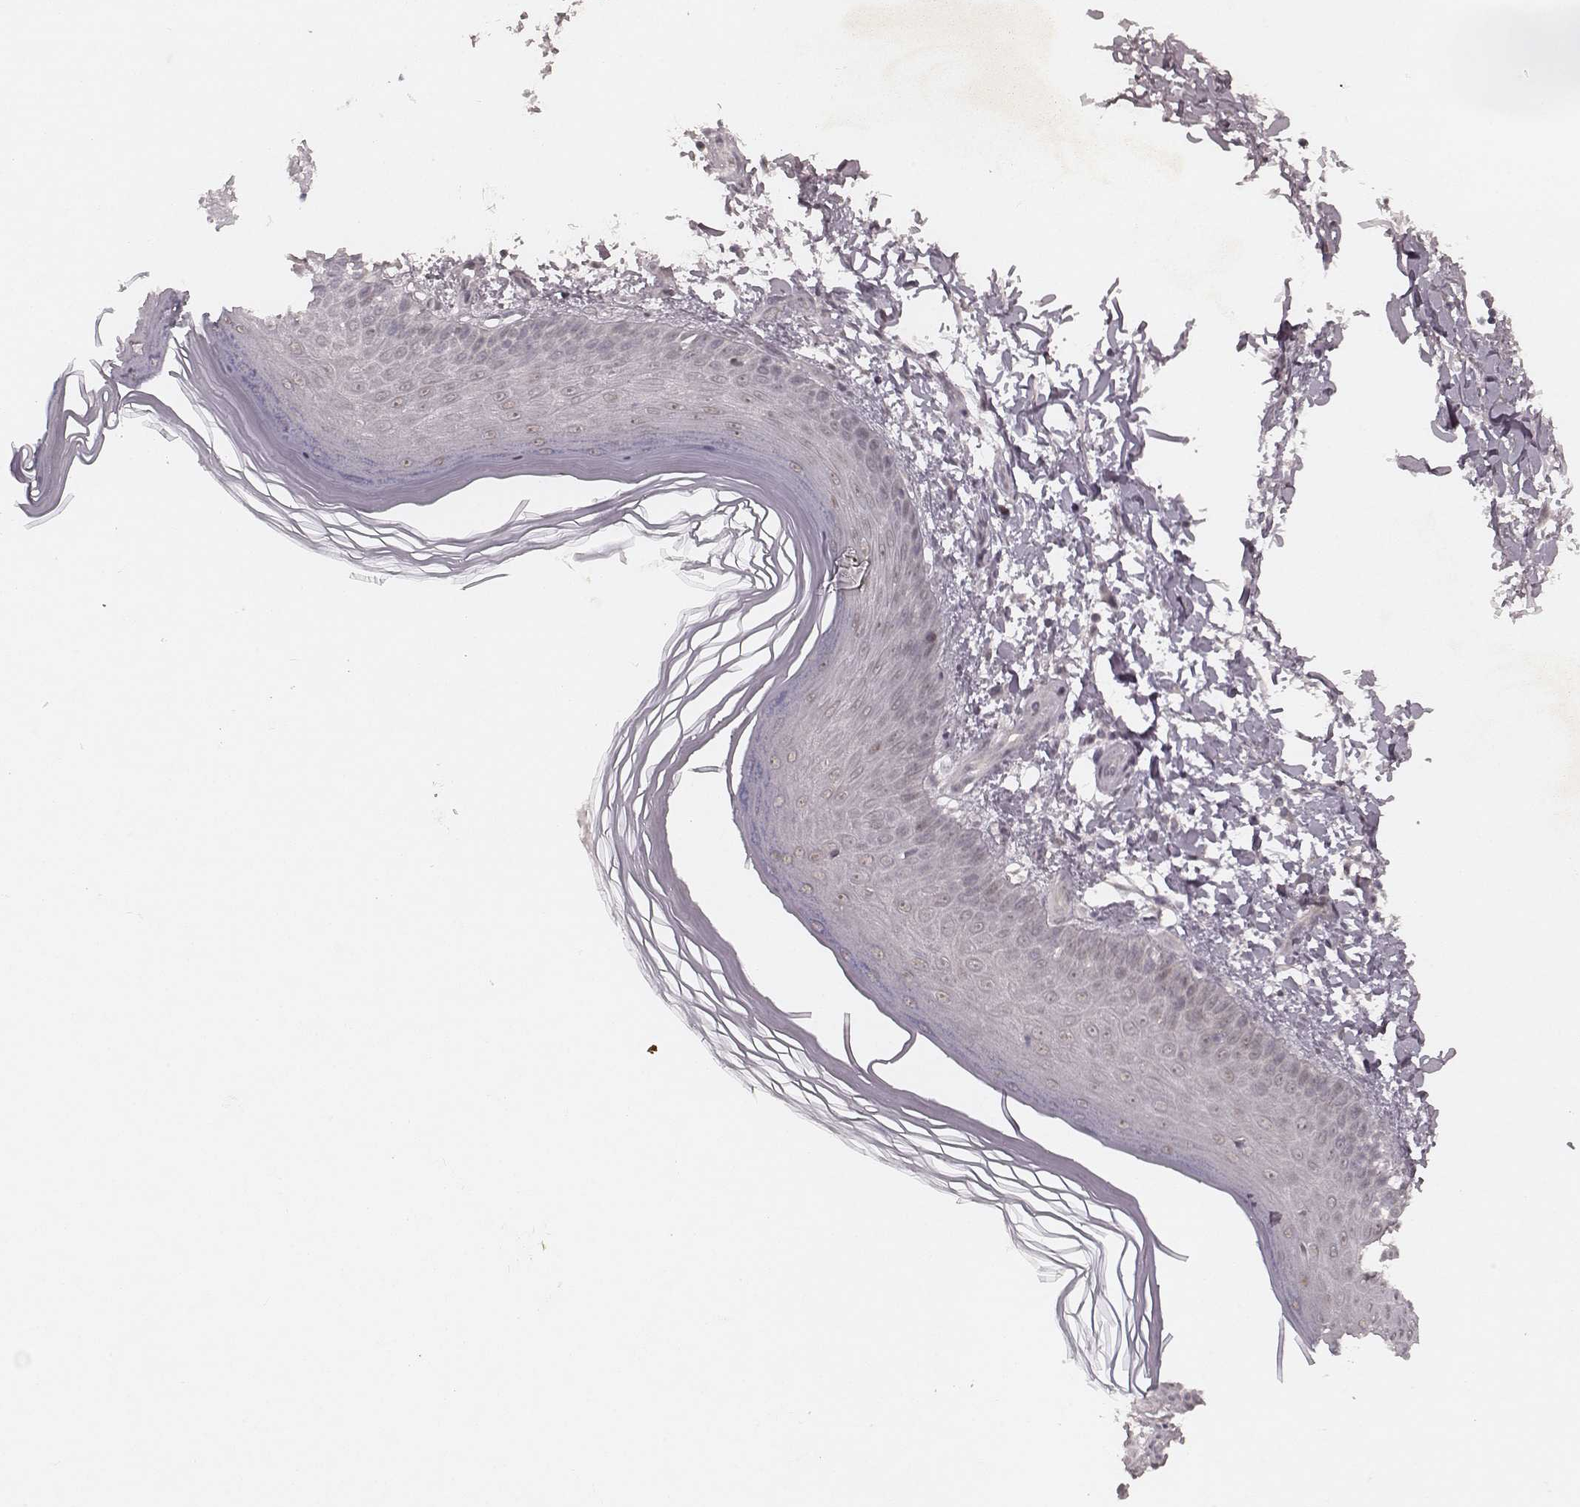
{"staining": {"intensity": "negative", "quantity": "none", "location": "none"}, "tissue": "skin", "cell_type": "Fibroblasts", "image_type": "normal", "snomed": [{"axis": "morphology", "description": "Normal tissue, NOS"}, {"axis": "topography", "description": "Skin"}], "caption": "DAB immunohistochemical staining of normal human skin demonstrates no significant staining in fibroblasts. Nuclei are stained in blue.", "gene": "FAM13B", "patient": {"sex": "female", "age": 62}}